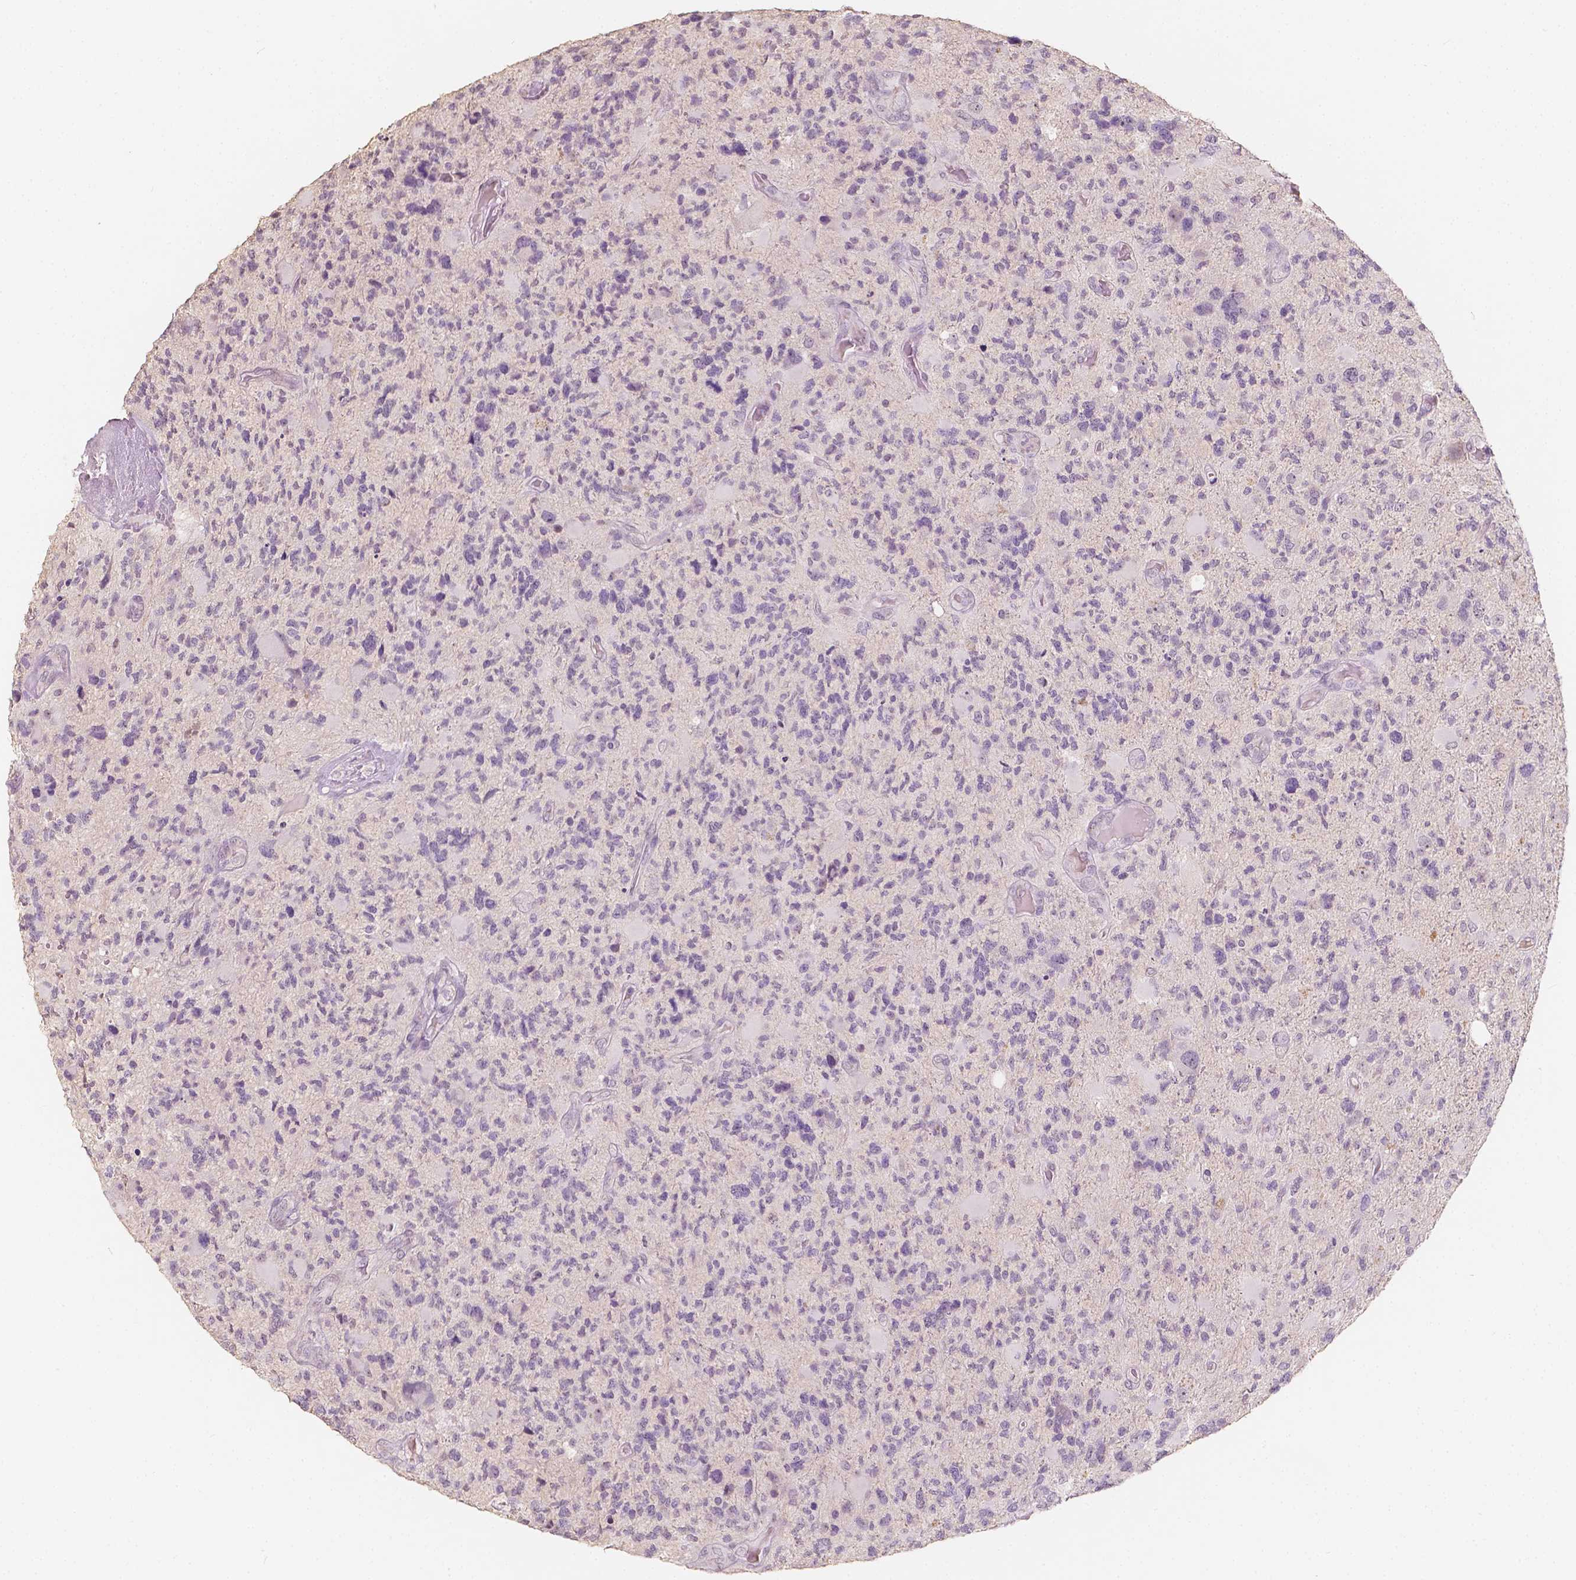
{"staining": {"intensity": "negative", "quantity": "none", "location": "none"}, "tissue": "glioma", "cell_type": "Tumor cells", "image_type": "cancer", "snomed": [{"axis": "morphology", "description": "Glioma, malignant, High grade"}, {"axis": "topography", "description": "Brain"}], "caption": "The histopathology image displays no staining of tumor cells in glioma.", "gene": "SOX15", "patient": {"sex": "female", "age": 71}}